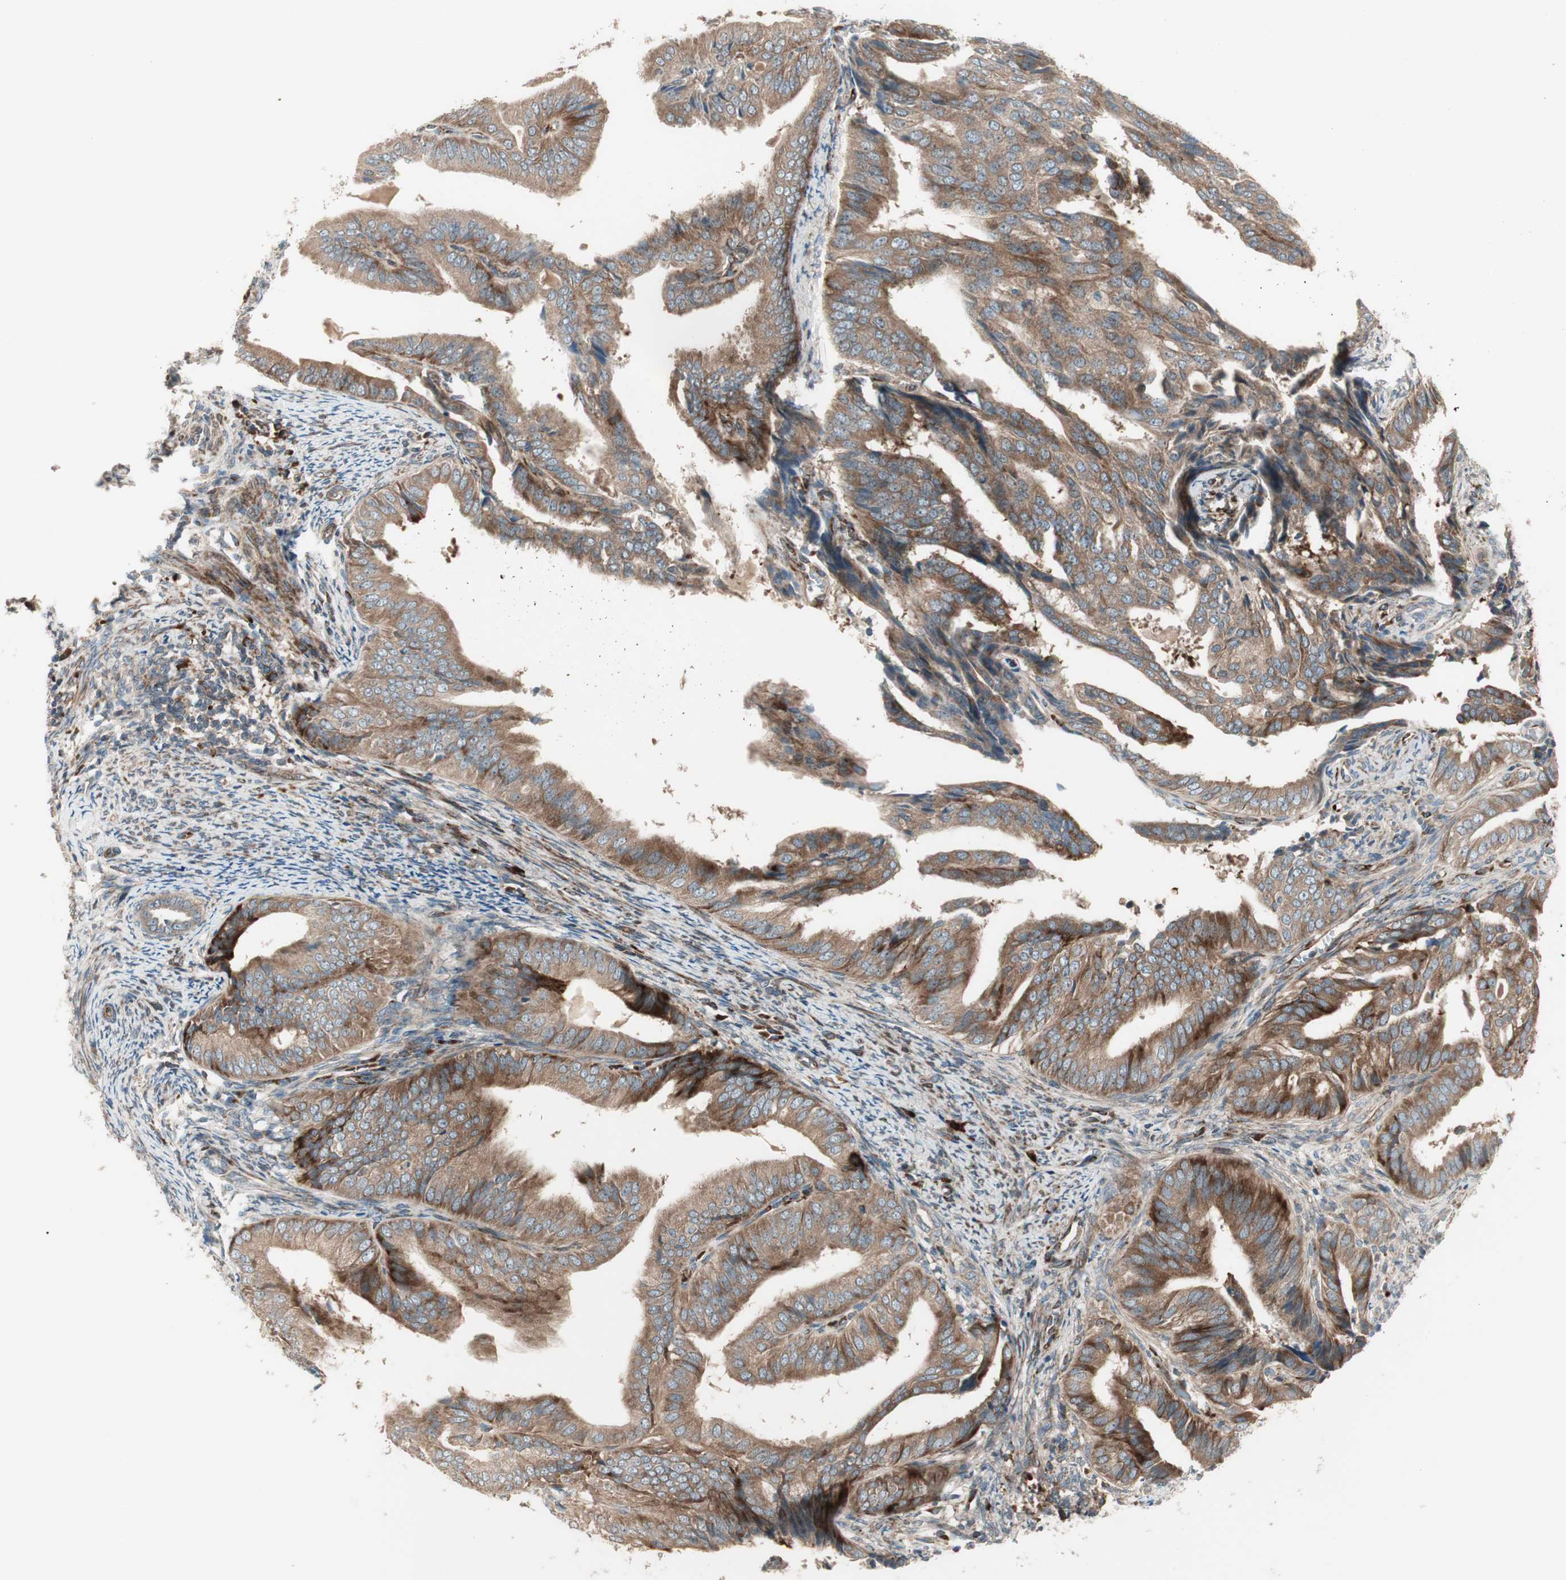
{"staining": {"intensity": "strong", "quantity": ">75%", "location": "cytoplasmic/membranous"}, "tissue": "endometrial cancer", "cell_type": "Tumor cells", "image_type": "cancer", "snomed": [{"axis": "morphology", "description": "Adenocarcinoma, NOS"}, {"axis": "topography", "description": "Endometrium"}], "caption": "Strong cytoplasmic/membranous staining for a protein is appreciated in approximately >75% of tumor cells of endometrial cancer using IHC.", "gene": "PPP2R5E", "patient": {"sex": "female", "age": 58}}